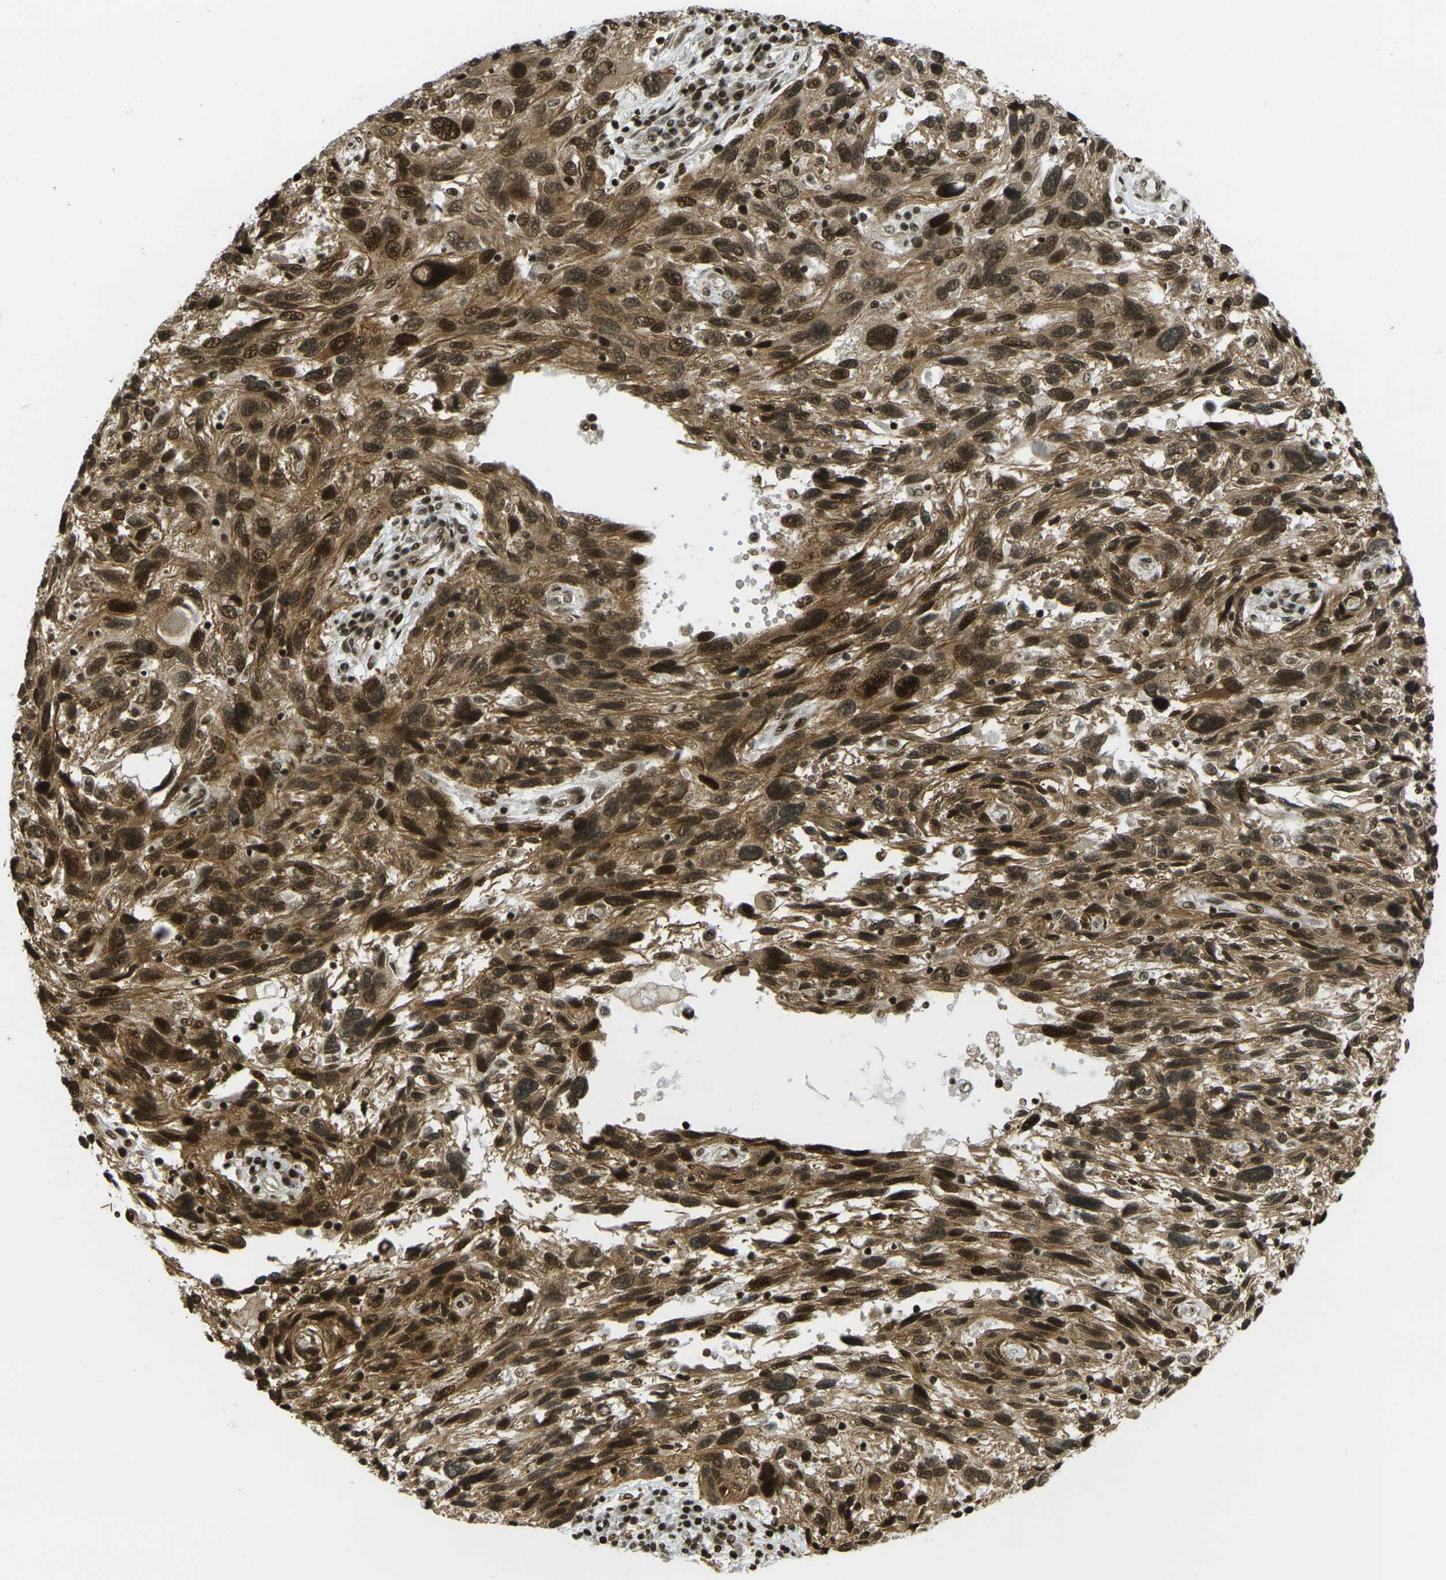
{"staining": {"intensity": "strong", "quantity": ">75%", "location": "cytoplasmic/membranous,nuclear"}, "tissue": "melanoma", "cell_type": "Tumor cells", "image_type": "cancer", "snomed": [{"axis": "morphology", "description": "Malignant melanoma, NOS"}, {"axis": "topography", "description": "Skin"}], "caption": "Immunohistochemistry (DAB) staining of human malignant melanoma demonstrates strong cytoplasmic/membranous and nuclear protein staining in about >75% of tumor cells.", "gene": "RUVBL2", "patient": {"sex": "male", "age": 53}}